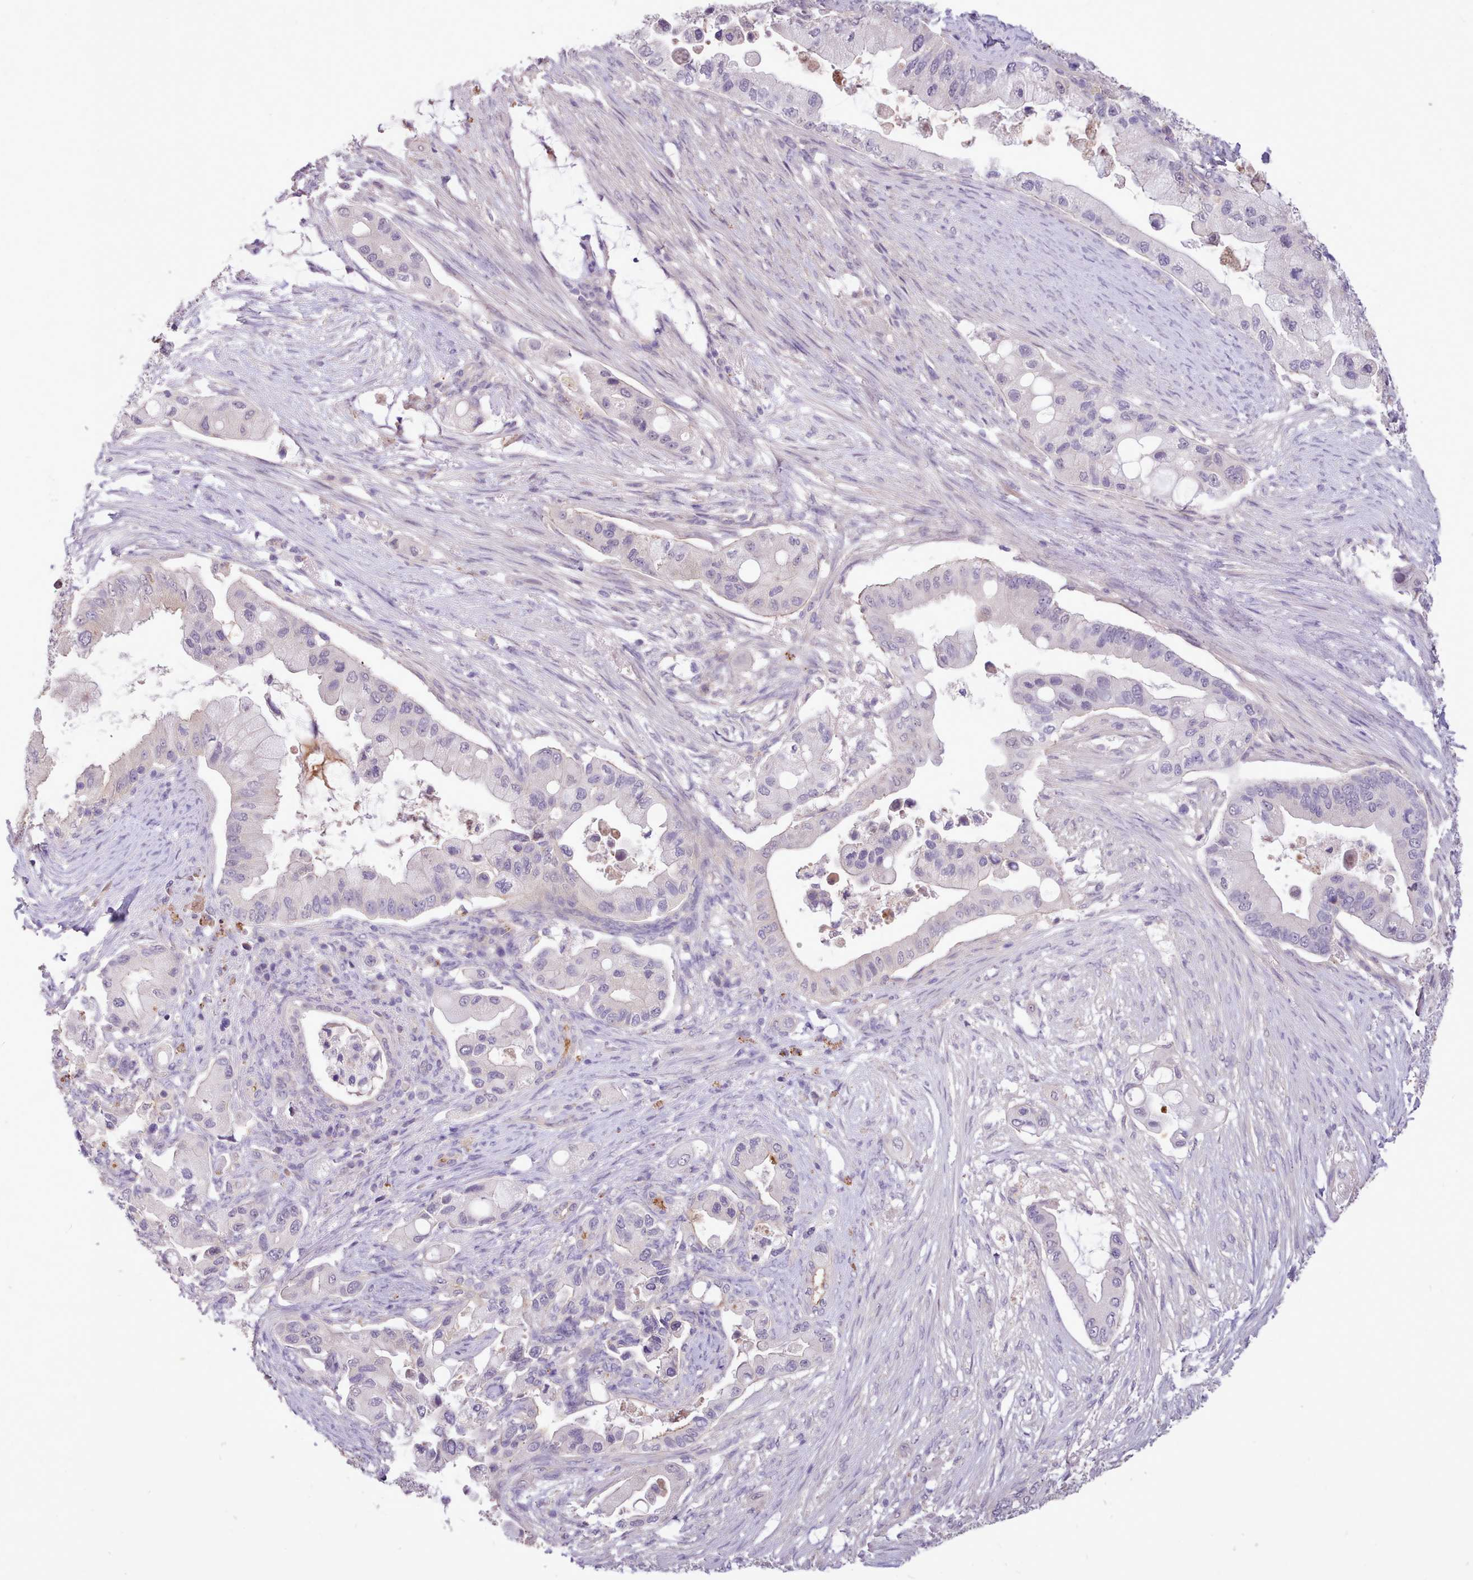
{"staining": {"intensity": "negative", "quantity": "none", "location": "none"}, "tissue": "pancreatic cancer", "cell_type": "Tumor cells", "image_type": "cancer", "snomed": [{"axis": "morphology", "description": "Adenocarcinoma, NOS"}, {"axis": "topography", "description": "Pancreas"}], "caption": "High magnification brightfield microscopy of pancreatic cancer (adenocarcinoma) stained with DAB (3,3'-diaminobenzidine) (brown) and counterstained with hematoxylin (blue): tumor cells show no significant positivity.", "gene": "ZNF607", "patient": {"sex": "male", "age": 57}}